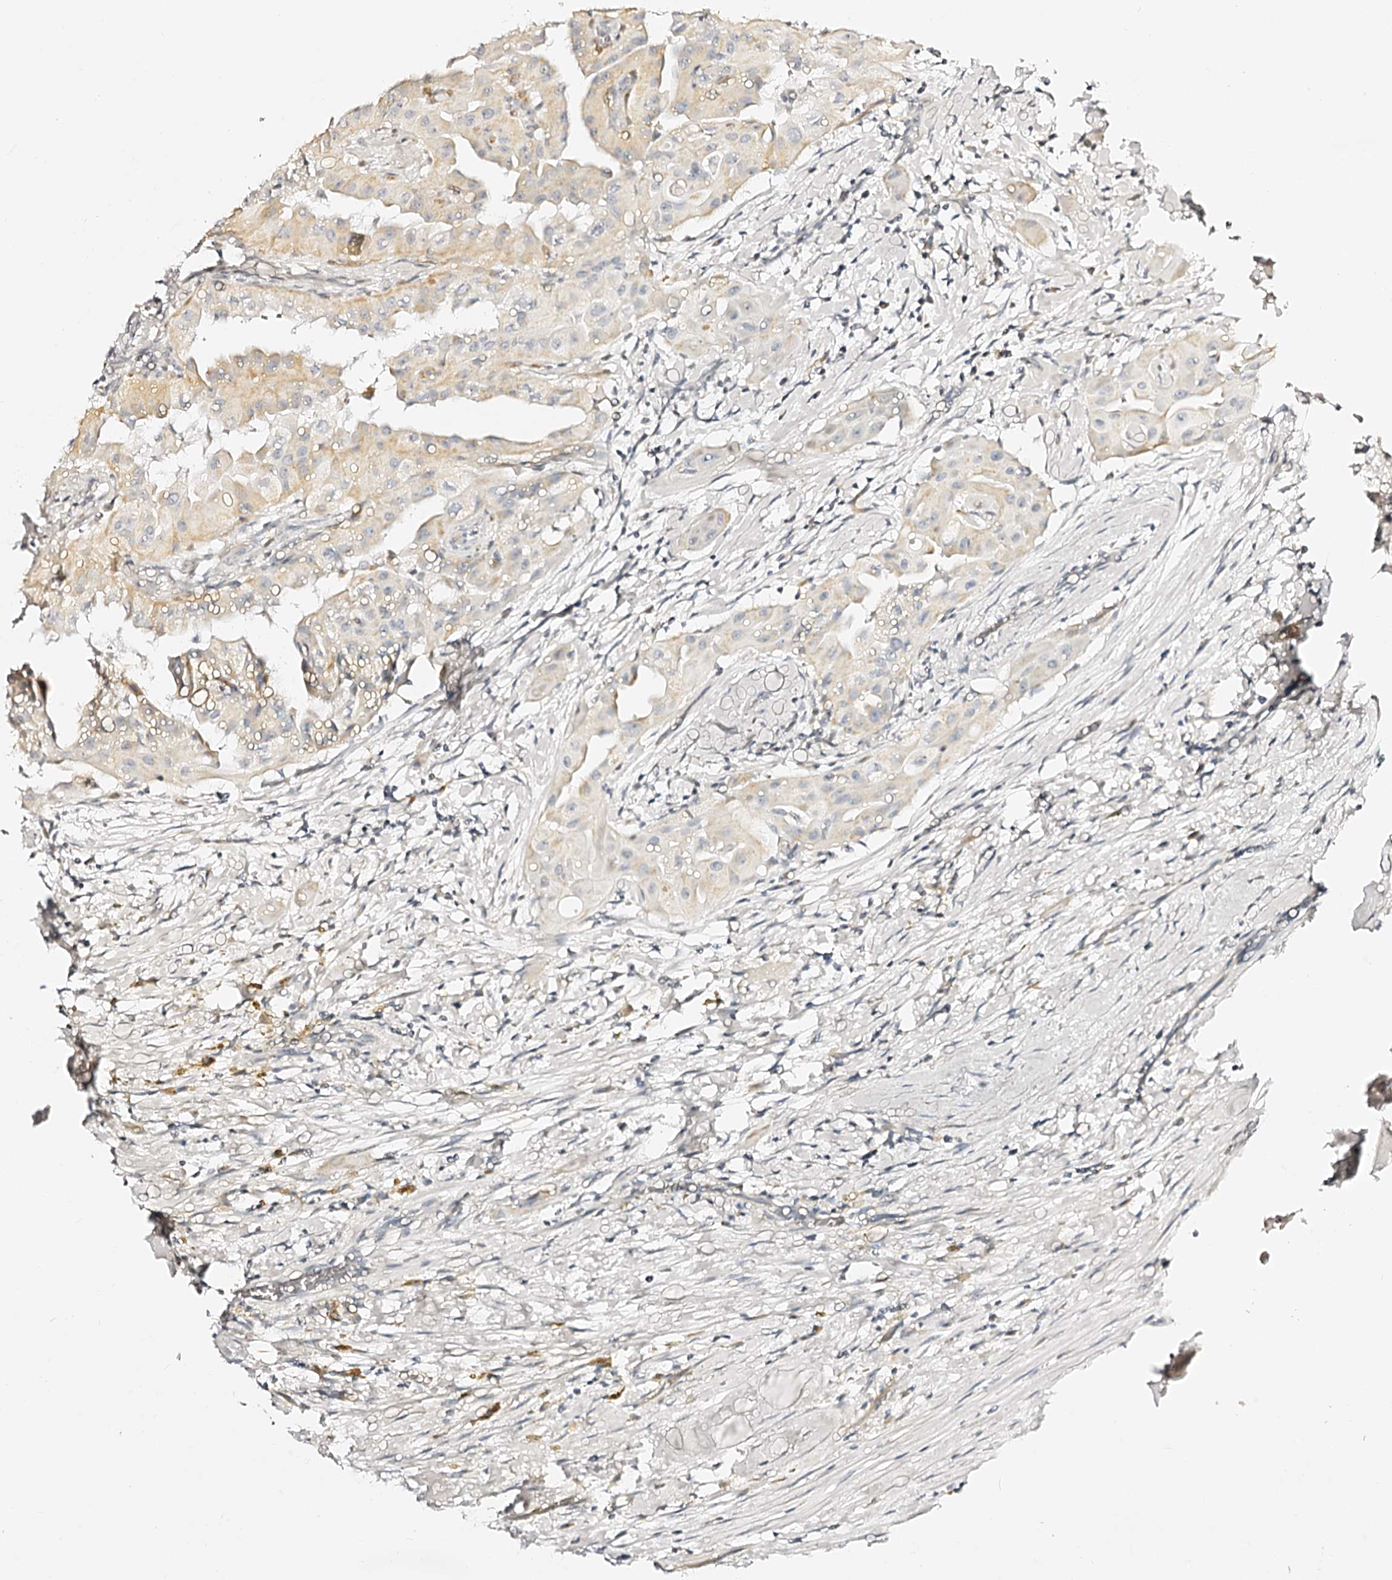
{"staining": {"intensity": "negative", "quantity": "none", "location": "none"}, "tissue": "thyroid cancer", "cell_type": "Tumor cells", "image_type": "cancer", "snomed": [{"axis": "morphology", "description": "Papillary adenocarcinoma, NOS"}, {"axis": "topography", "description": "Thyroid gland"}], "caption": "This is a histopathology image of immunohistochemistry (IHC) staining of thyroid papillary adenocarcinoma, which shows no positivity in tumor cells.", "gene": "SLC1A3", "patient": {"sex": "female", "age": 59}}